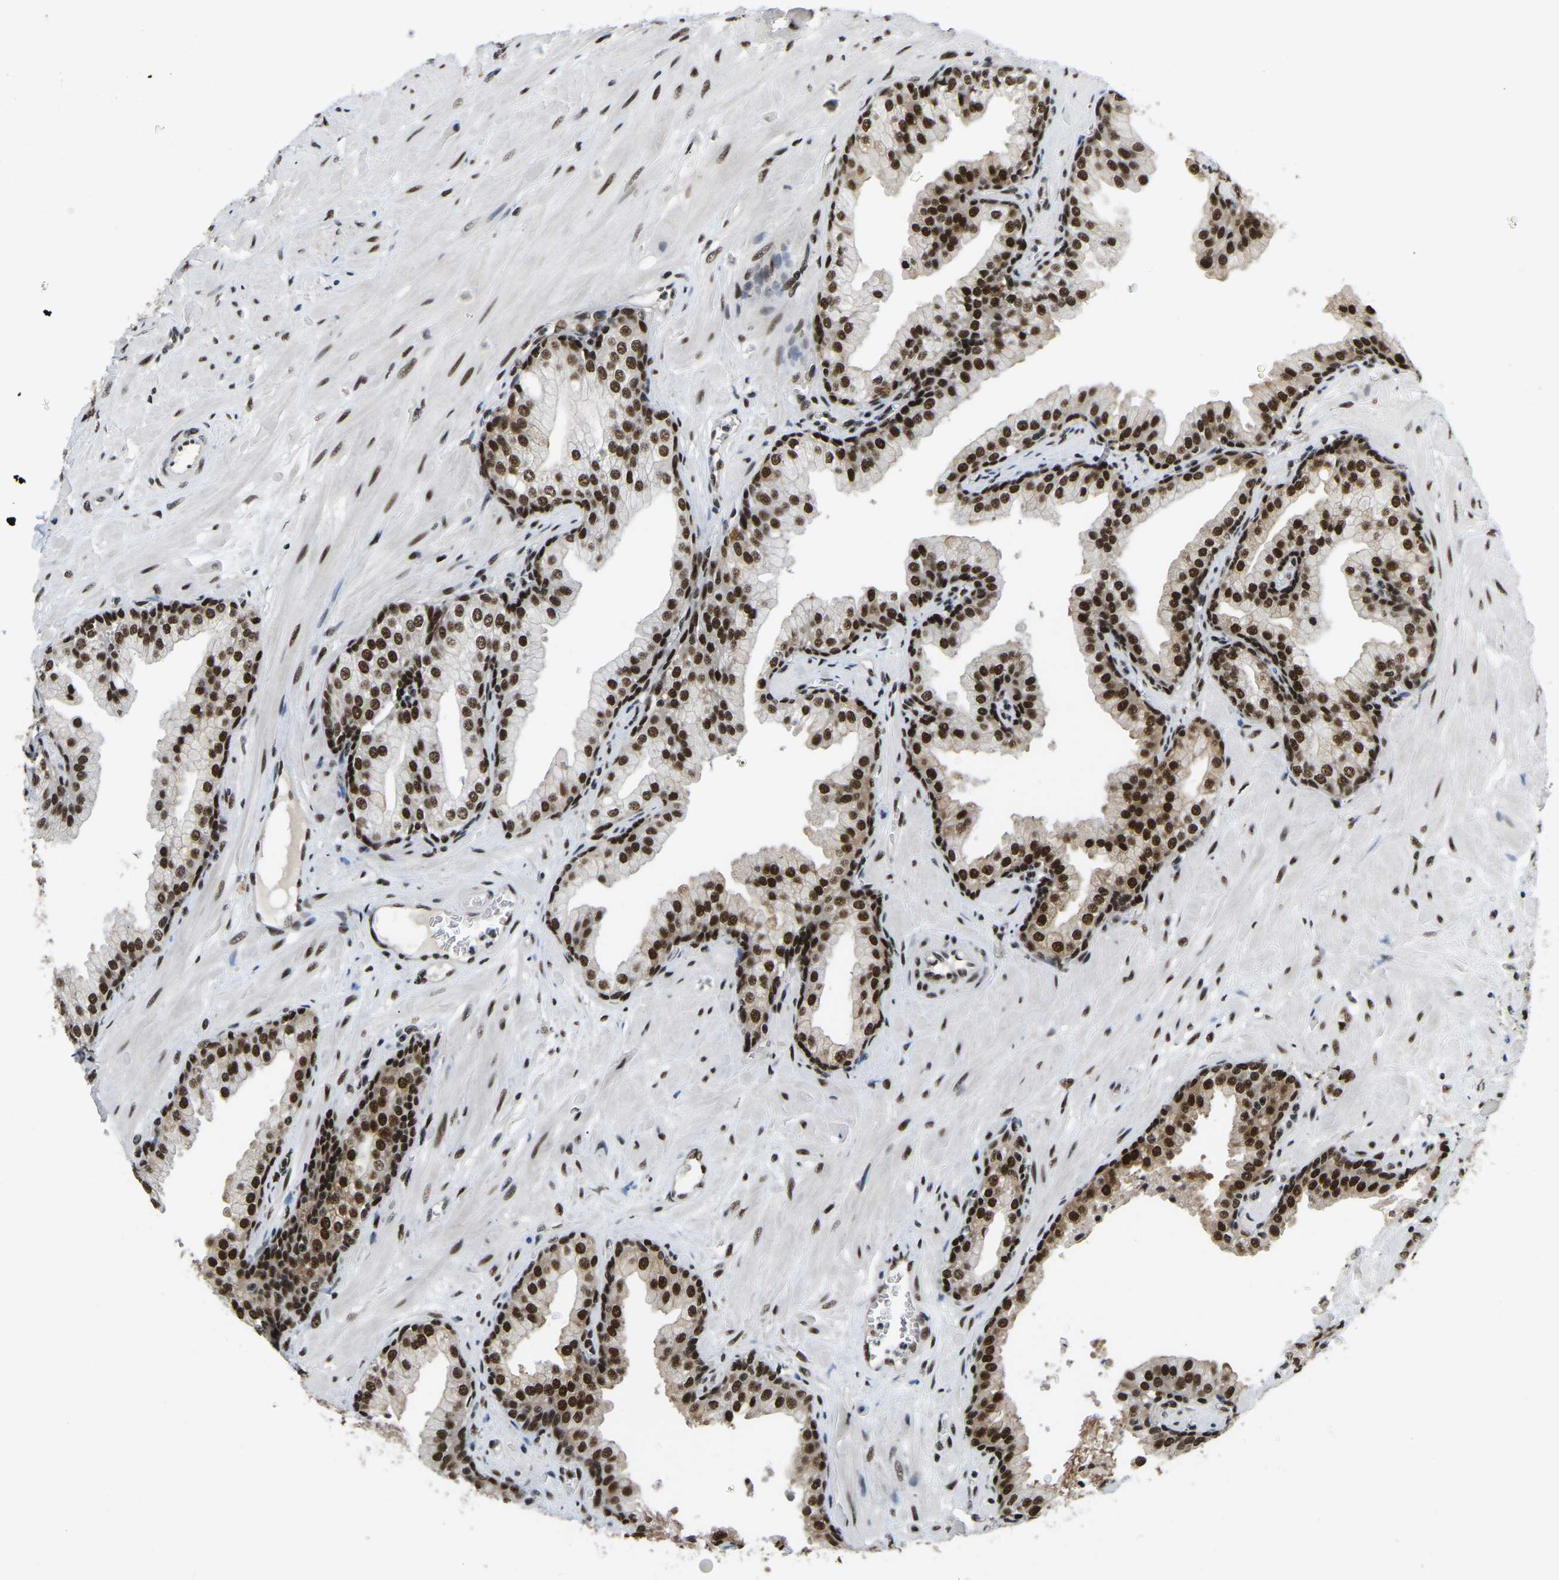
{"staining": {"intensity": "strong", "quantity": ">75%", "location": "nuclear"}, "tissue": "prostate cancer", "cell_type": "Tumor cells", "image_type": "cancer", "snomed": [{"axis": "morphology", "description": "Adenocarcinoma, Low grade"}, {"axis": "topography", "description": "Prostate"}], "caption": "DAB (3,3'-diaminobenzidine) immunohistochemical staining of prostate cancer (low-grade adenocarcinoma) displays strong nuclear protein expression in approximately >75% of tumor cells.", "gene": "TBL1XR1", "patient": {"sex": "male", "age": 53}}